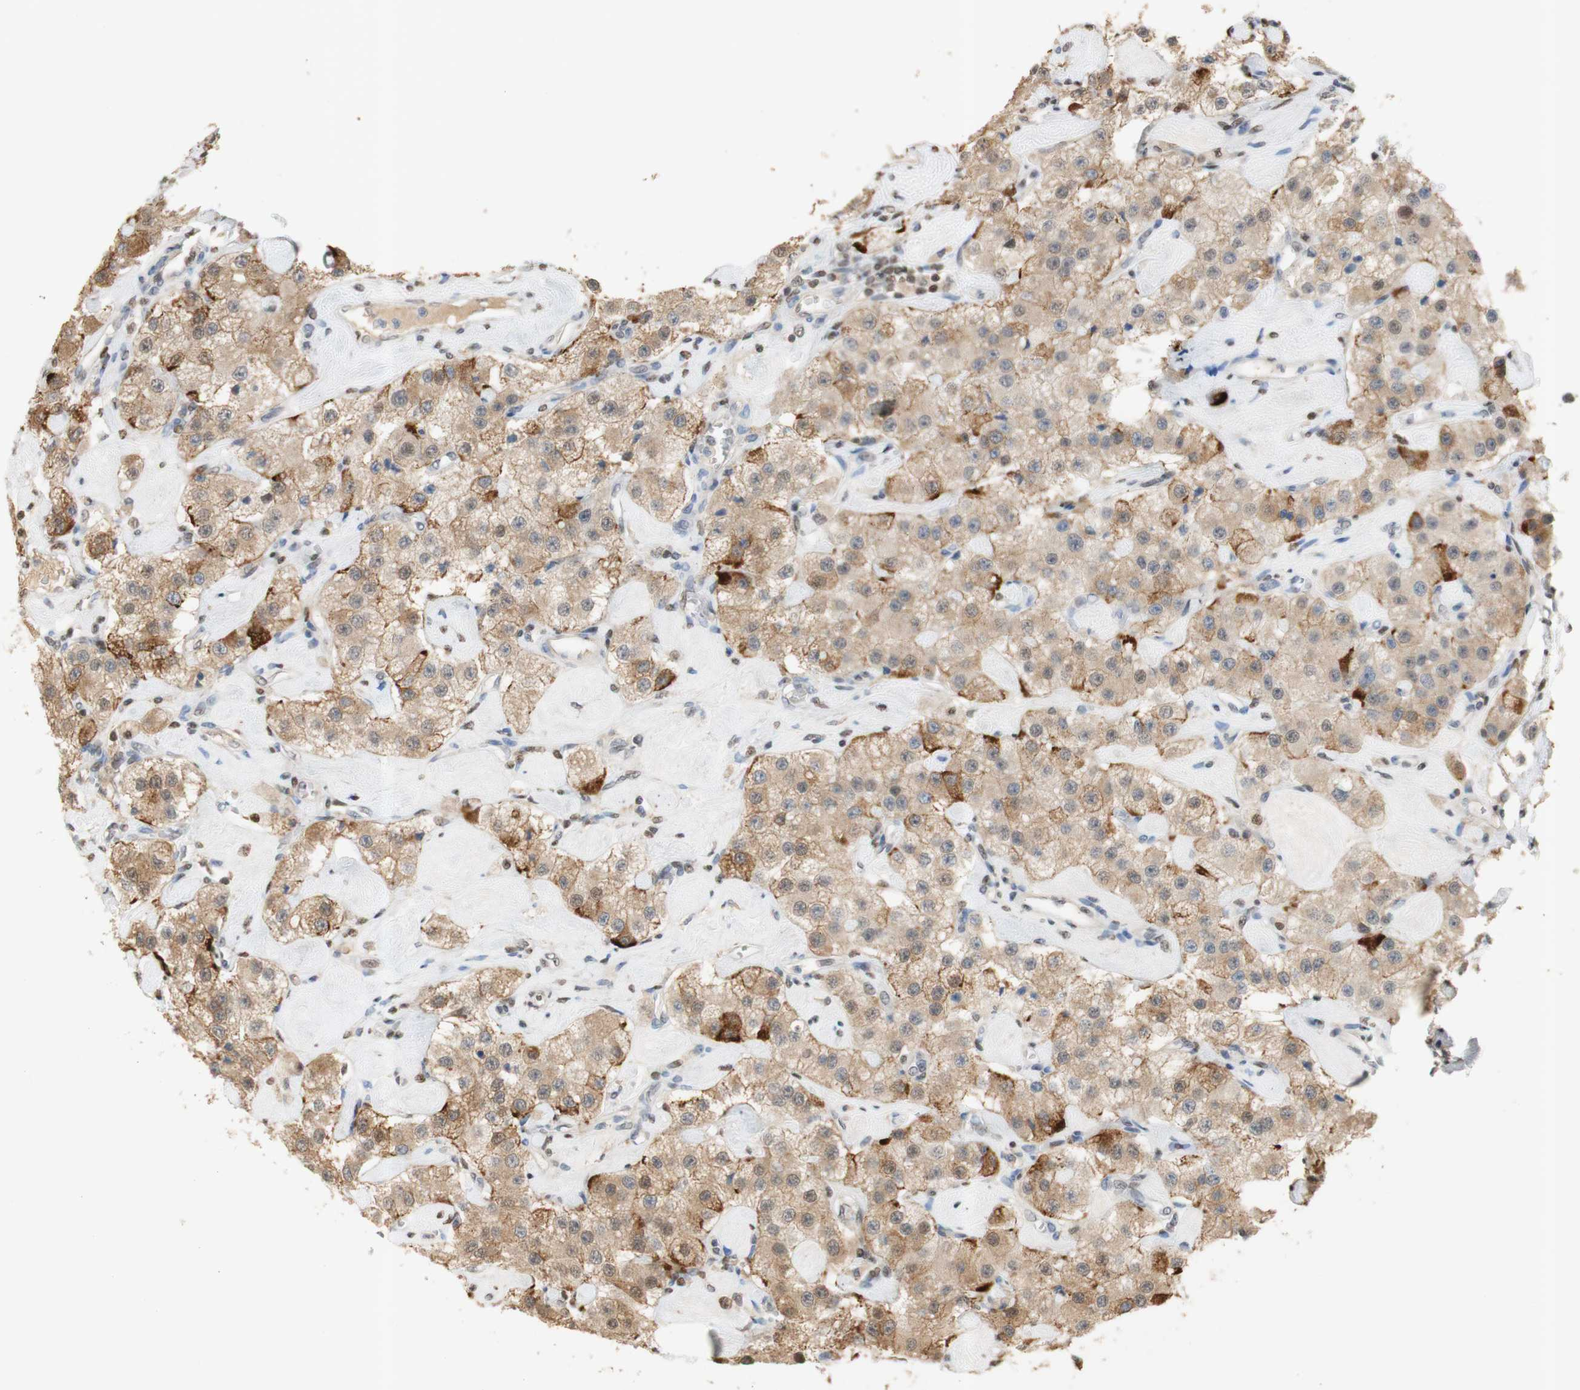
{"staining": {"intensity": "weak", "quantity": ">75%", "location": "cytoplasmic/membranous"}, "tissue": "carcinoid", "cell_type": "Tumor cells", "image_type": "cancer", "snomed": [{"axis": "morphology", "description": "Carcinoid, malignant, NOS"}, {"axis": "topography", "description": "Pancreas"}], "caption": "Human carcinoid stained with a brown dye shows weak cytoplasmic/membranous positive expression in about >75% of tumor cells.", "gene": "NAP1L4", "patient": {"sex": "male", "age": 41}}